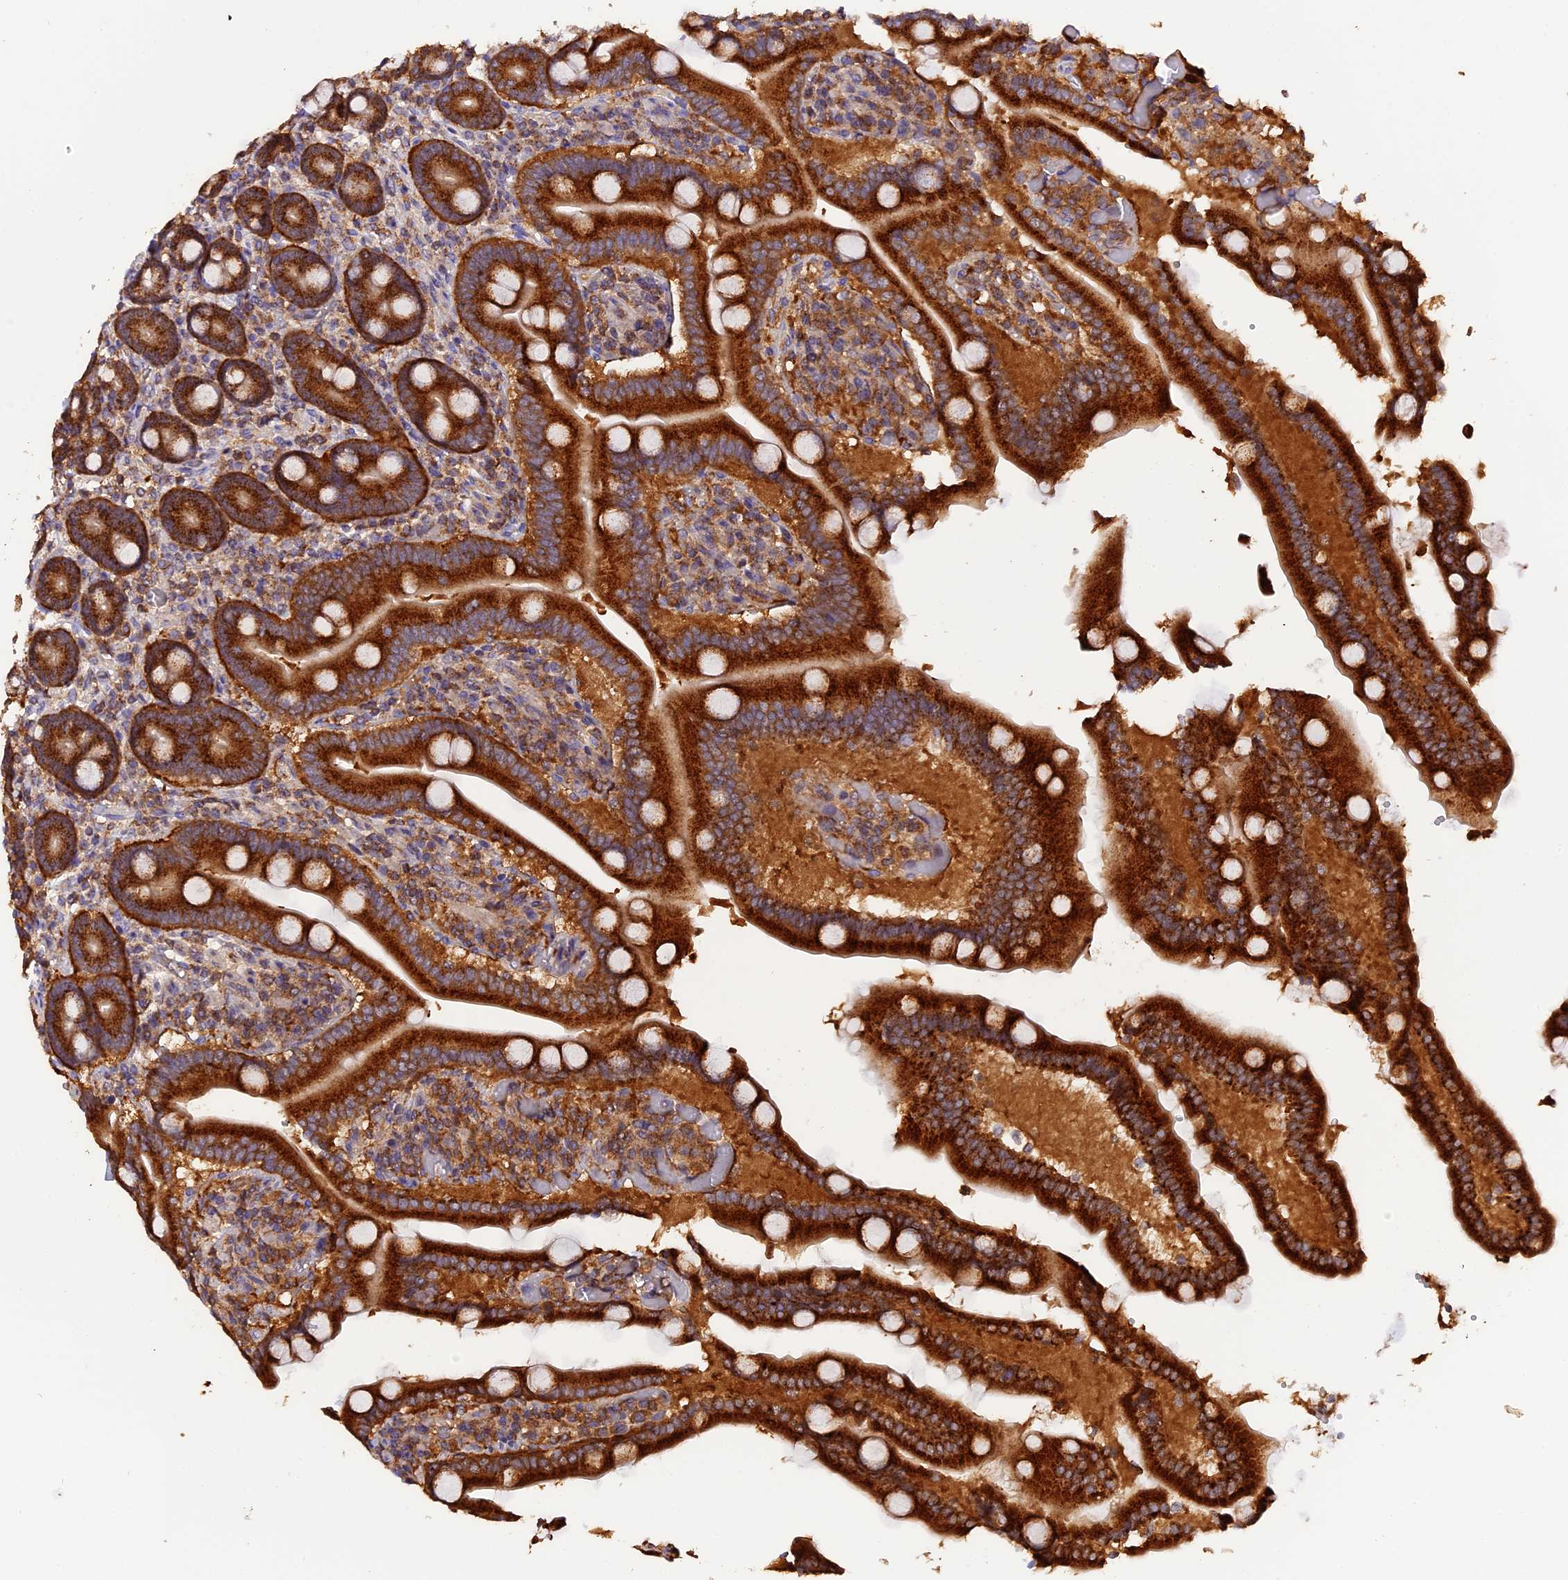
{"staining": {"intensity": "strong", "quantity": ">75%", "location": "cytoplasmic/membranous"}, "tissue": "duodenum", "cell_type": "Glandular cells", "image_type": "normal", "snomed": [{"axis": "morphology", "description": "Normal tissue, NOS"}, {"axis": "topography", "description": "Duodenum"}], "caption": "Protein staining exhibits strong cytoplasmic/membranous staining in approximately >75% of glandular cells in normal duodenum.", "gene": "PEX3", "patient": {"sex": "female", "age": 62}}